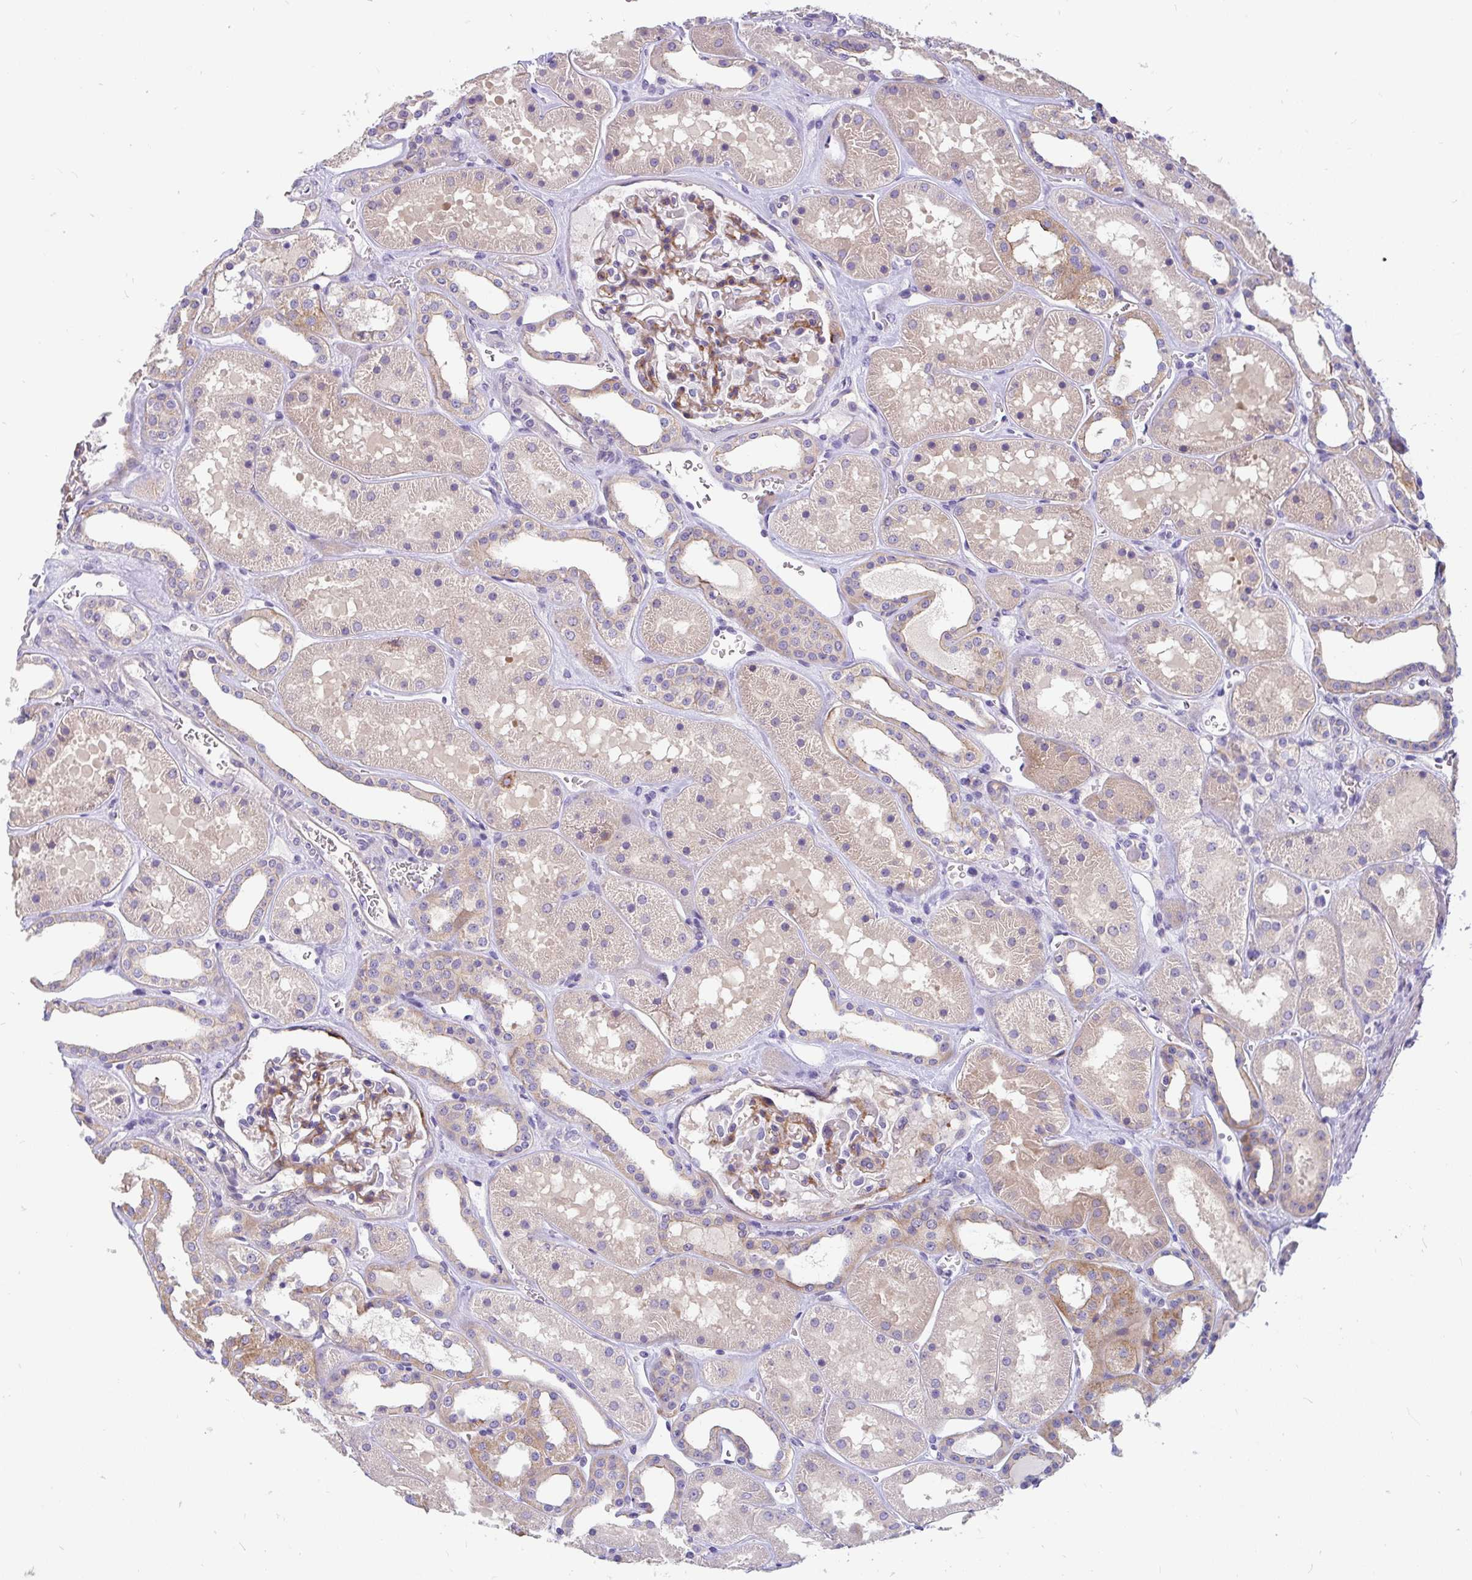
{"staining": {"intensity": "moderate", "quantity": "<25%", "location": "cytoplasmic/membranous"}, "tissue": "kidney", "cell_type": "Cells in glomeruli", "image_type": "normal", "snomed": [{"axis": "morphology", "description": "Normal tissue, NOS"}, {"axis": "topography", "description": "Kidney"}], "caption": "Immunohistochemistry of normal human kidney shows low levels of moderate cytoplasmic/membranous staining in about <25% of cells in glomeruli.", "gene": "LRRC26", "patient": {"sex": "female", "age": 41}}